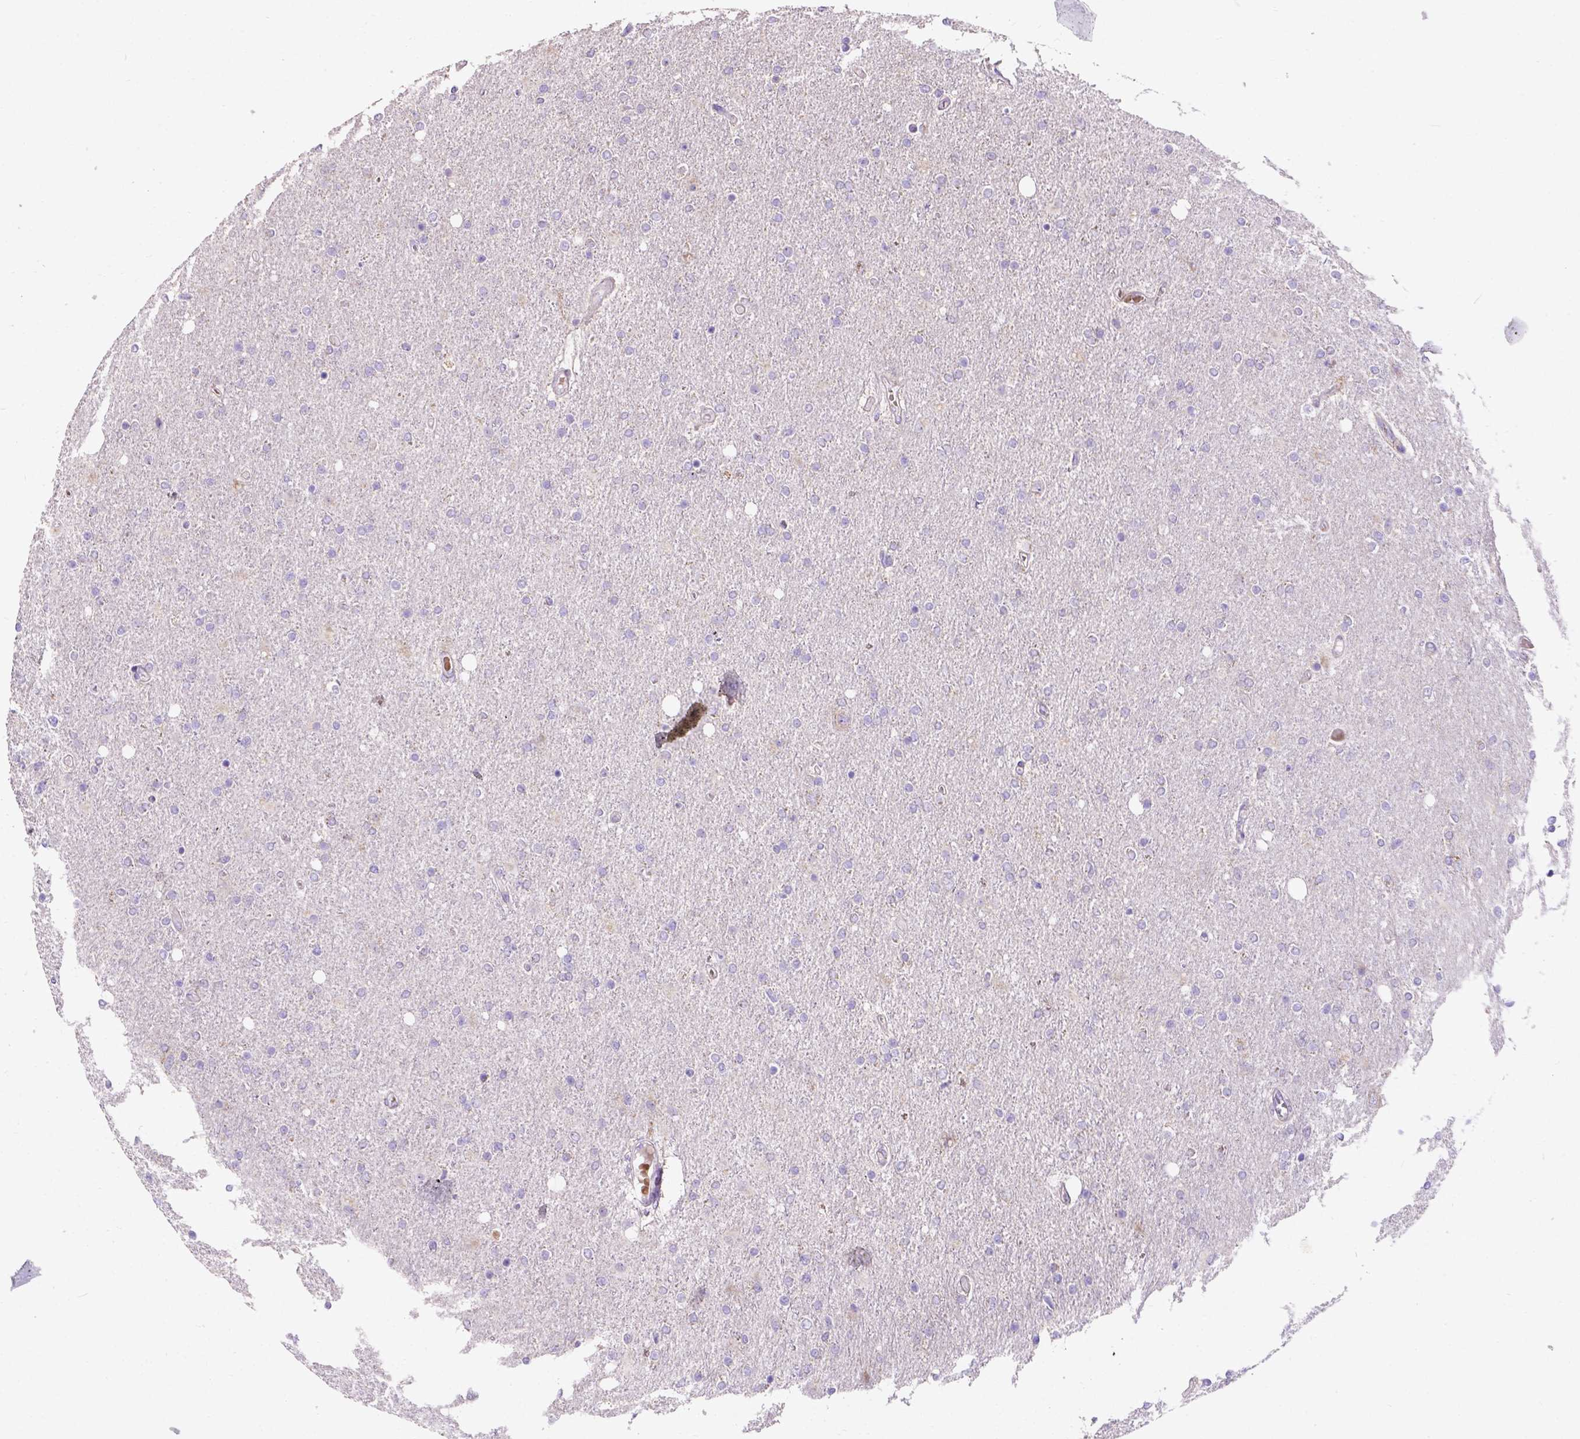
{"staining": {"intensity": "negative", "quantity": "none", "location": "none"}, "tissue": "glioma", "cell_type": "Tumor cells", "image_type": "cancer", "snomed": [{"axis": "morphology", "description": "Glioma, malignant, High grade"}, {"axis": "topography", "description": "Cerebral cortex"}], "caption": "High power microscopy micrograph of an immunohistochemistry (IHC) micrograph of malignant glioma (high-grade), revealing no significant staining in tumor cells.", "gene": "L2HGDH", "patient": {"sex": "male", "age": 70}}